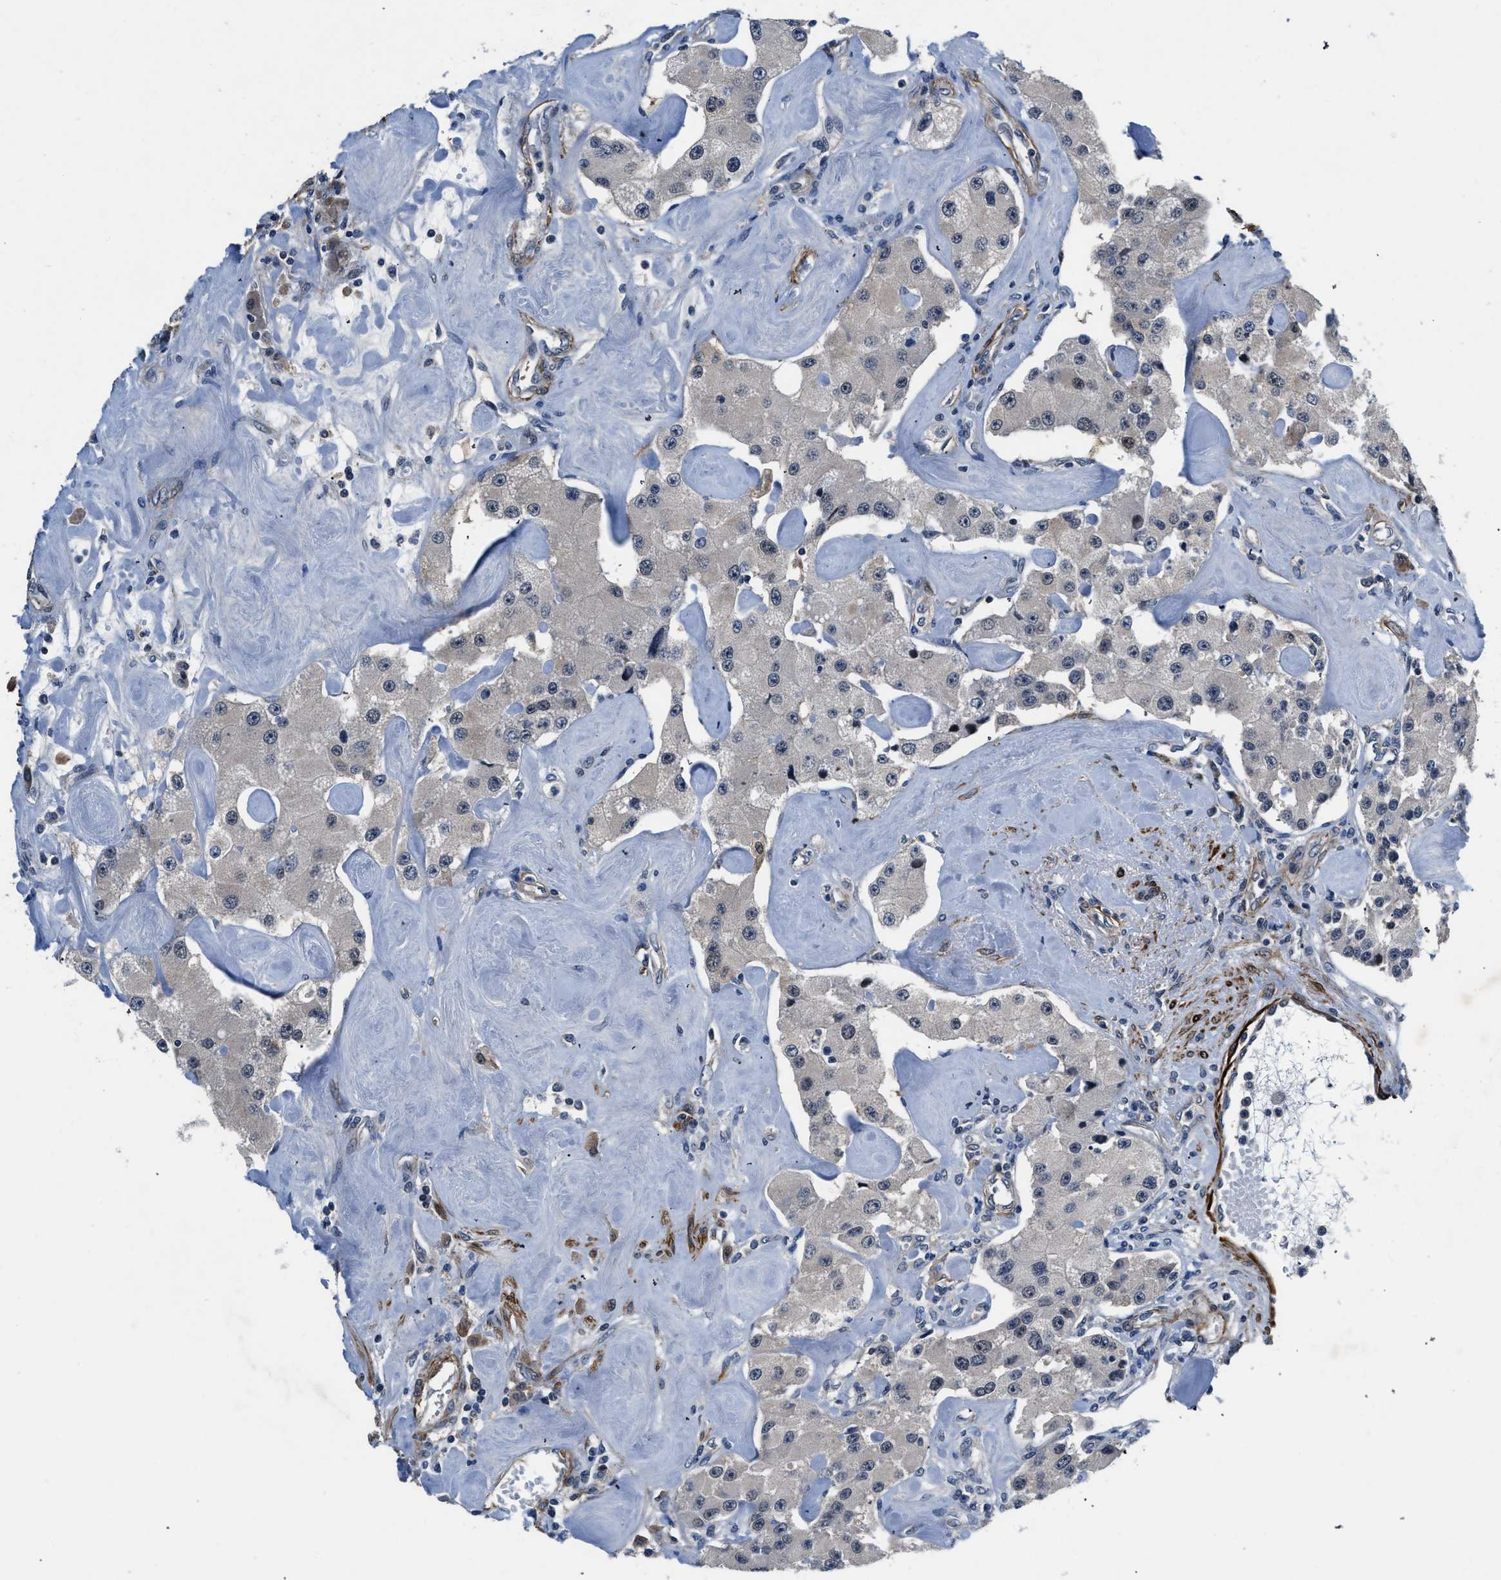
{"staining": {"intensity": "negative", "quantity": "none", "location": "none"}, "tissue": "carcinoid", "cell_type": "Tumor cells", "image_type": "cancer", "snomed": [{"axis": "morphology", "description": "Carcinoid, malignant, NOS"}, {"axis": "topography", "description": "Pancreas"}], "caption": "Protein analysis of carcinoid (malignant) reveals no significant expression in tumor cells.", "gene": "LANCL2", "patient": {"sex": "male", "age": 41}}